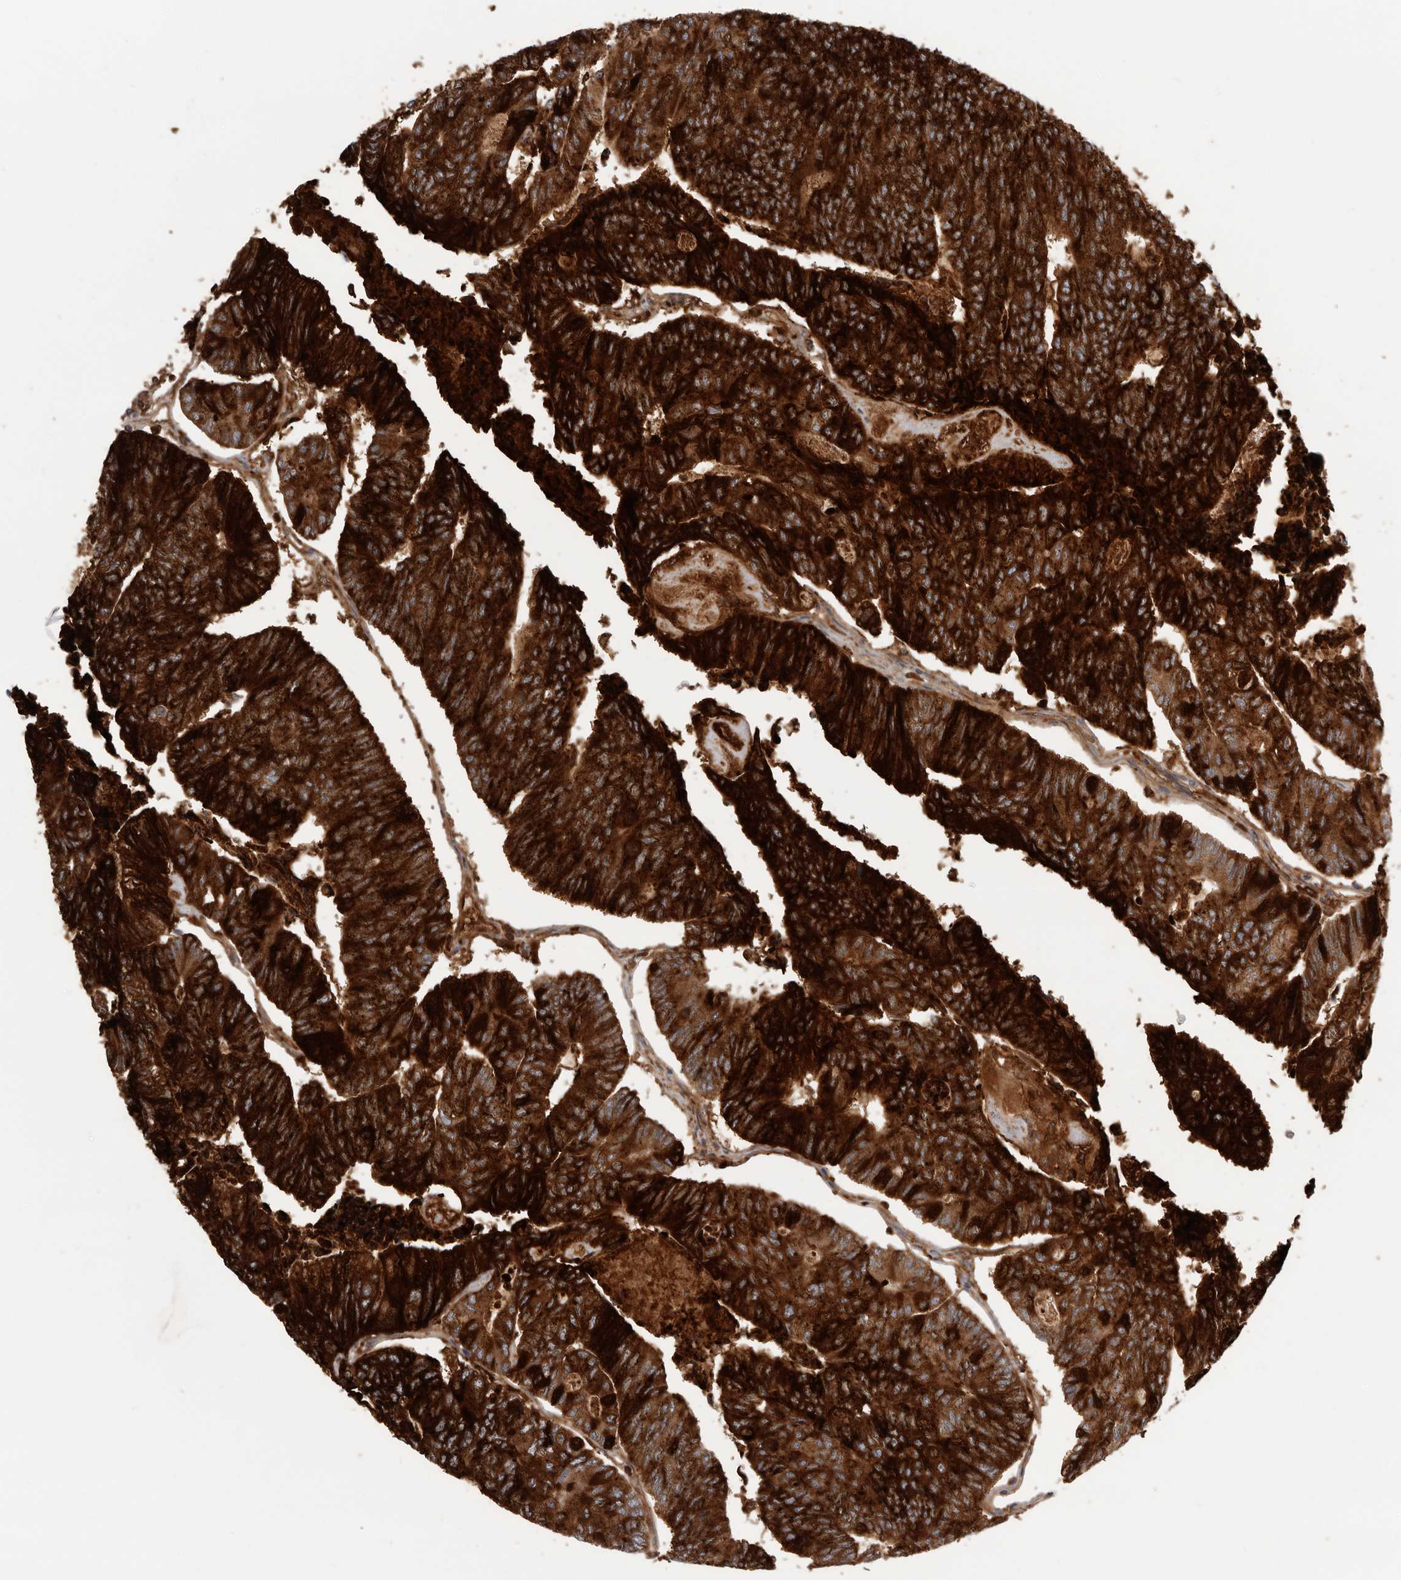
{"staining": {"intensity": "strong", "quantity": ">75%", "location": "cytoplasmic/membranous"}, "tissue": "colorectal cancer", "cell_type": "Tumor cells", "image_type": "cancer", "snomed": [{"axis": "morphology", "description": "Adenocarcinoma, NOS"}, {"axis": "topography", "description": "Colon"}], "caption": "IHC photomicrograph of neoplastic tissue: human colorectal cancer stained using immunohistochemistry (IHC) demonstrates high levels of strong protein expression localized specifically in the cytoplasmic/membranous of tumor cells, appearing as a cytoplasmic/membranous brown color.", "gene": "TFRC", "patient": {"sex": "female", "age": 67}}